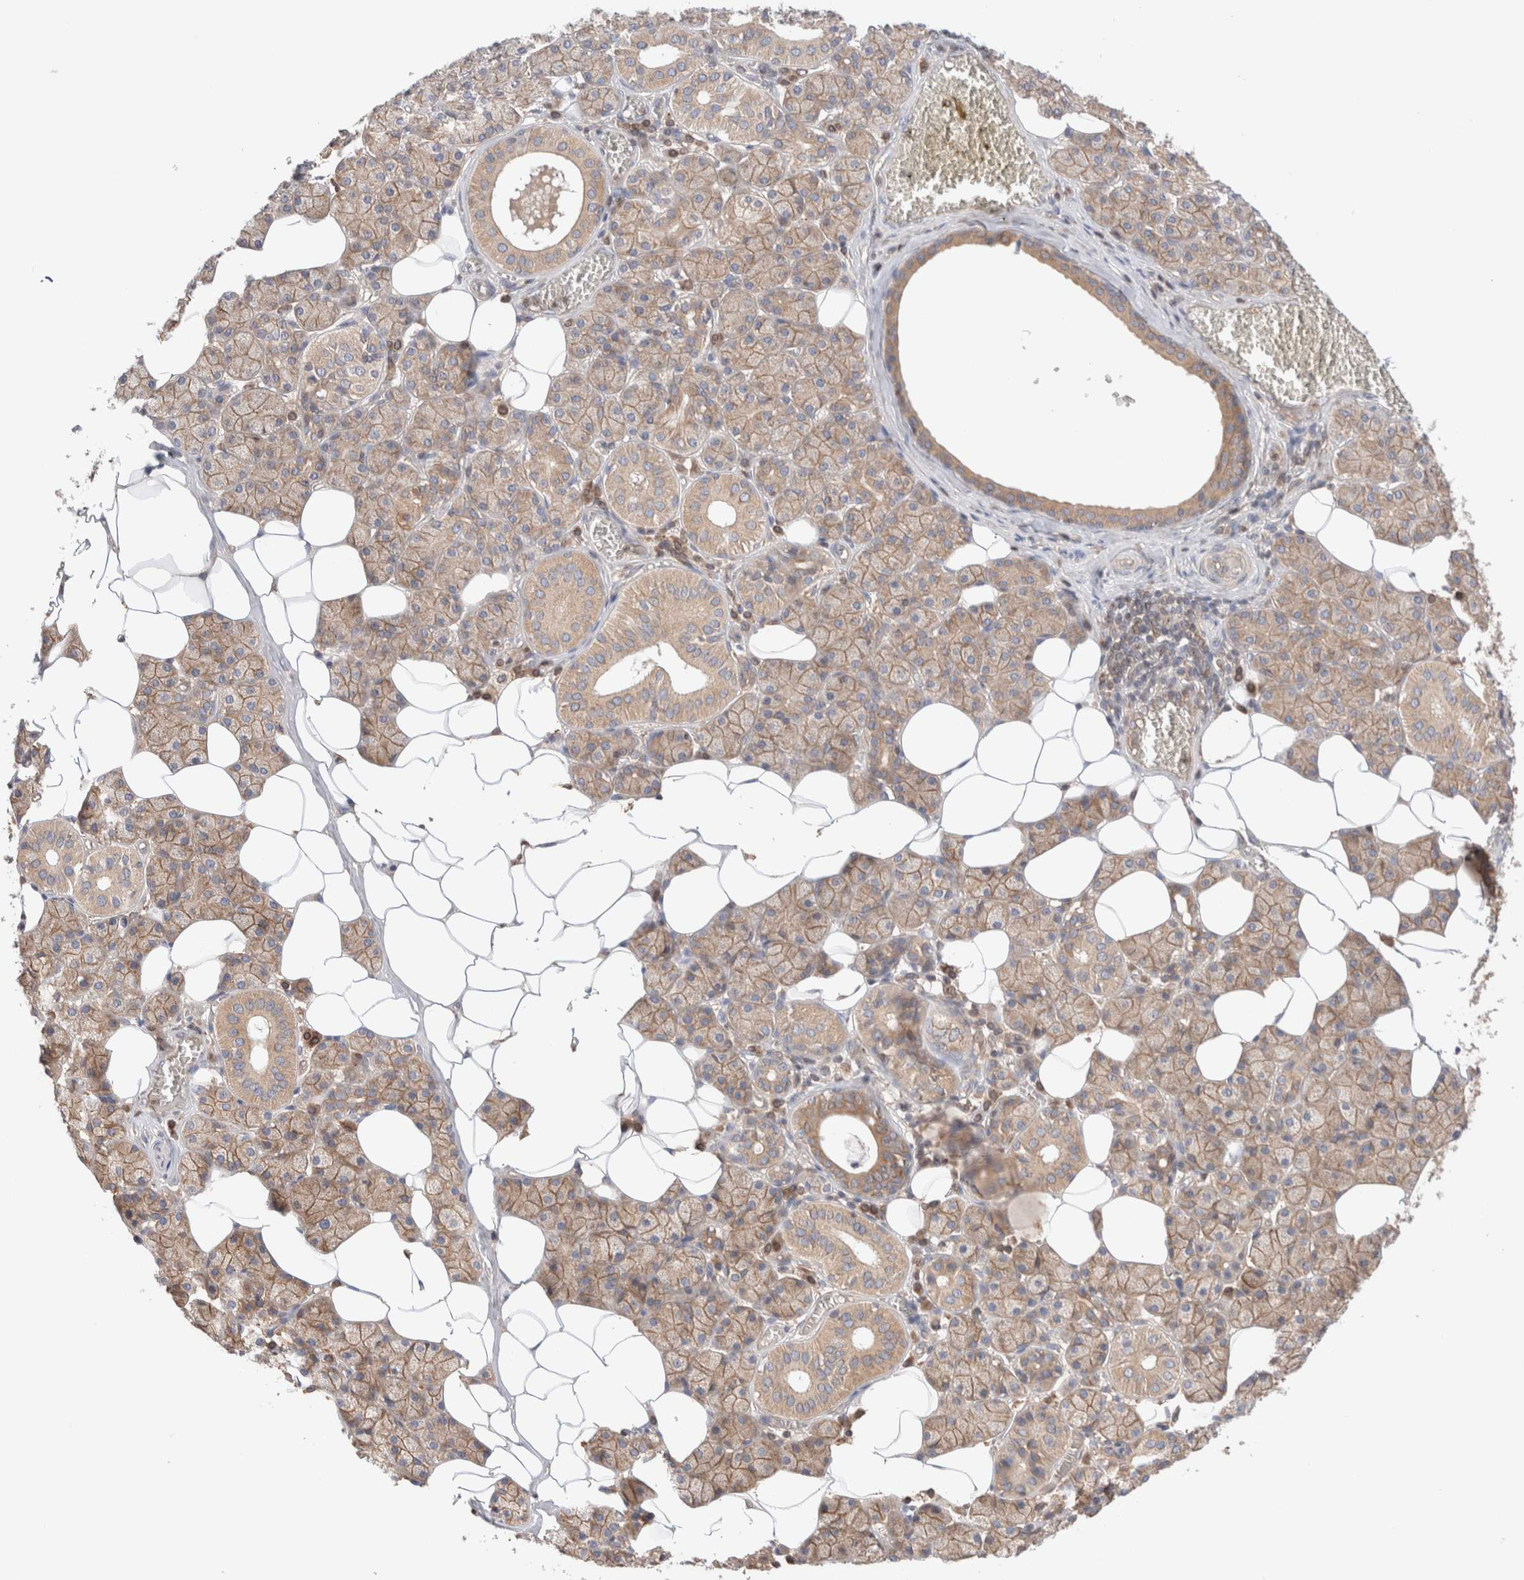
{"staining": {"intensity": "moderate", "quantity": "25%-75%", "location": "cytoplasmic/membranous"}, "tissue": "salivary gland", "cell_type": "Glandular cells", "image_type": "normal", "snomed": [{"axis": "morphology", "description": "Normal tissue, NOS"}, {"axis": "topography", "description": "Salivary gland"}], "caption": "A brown stain labels moderate cytoplasmic/membranous positivity of a protein in glandular cells of normal salivary gland. Using DAB (brown) and hematoxylin (blue) stains, captured at high magnification using brightfield microscopy.", "gene": "SIKE1", "patient": {"sex": "female", "age": 33}}